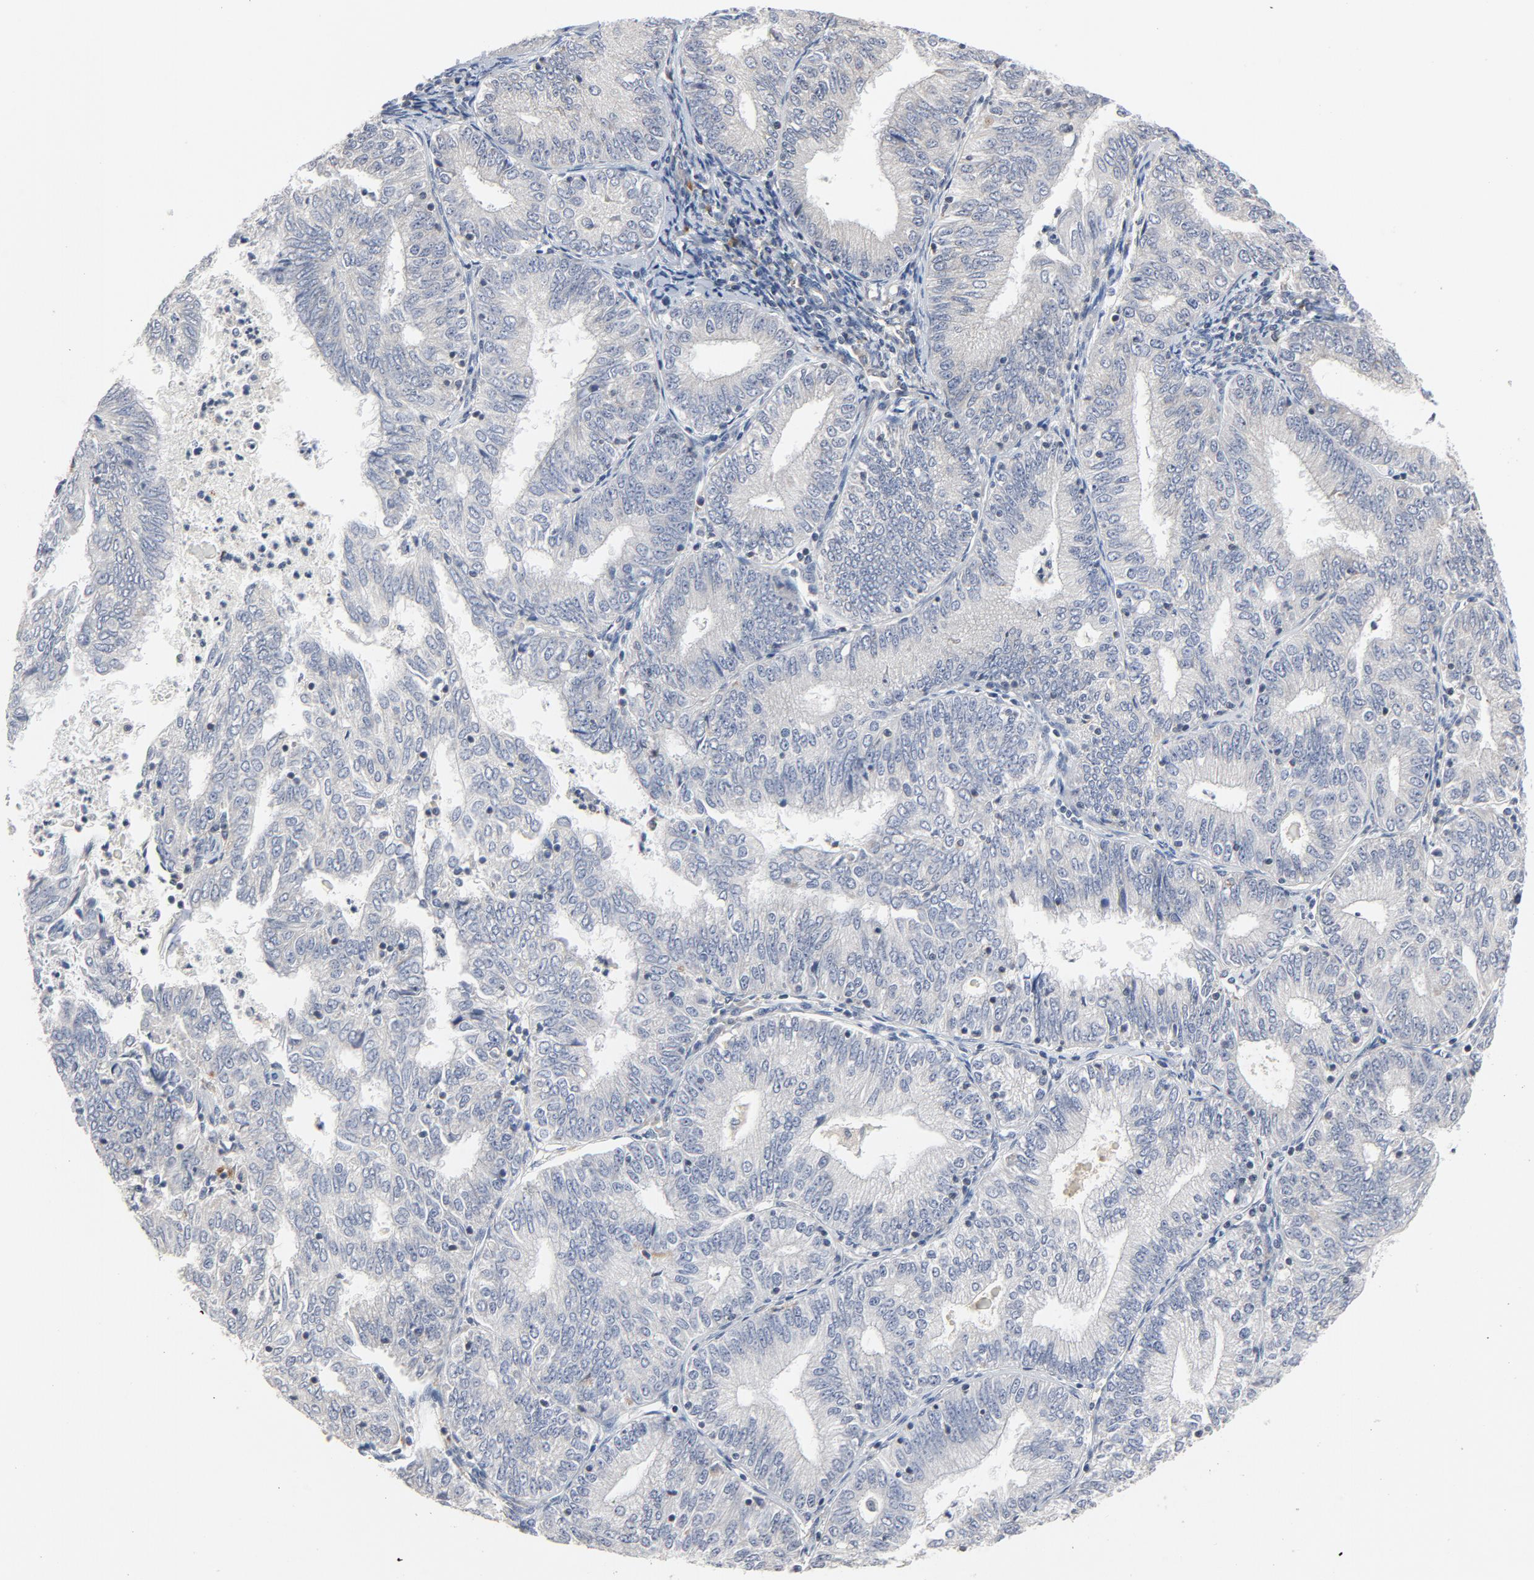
{"staining": {"intensity": "weak", "quantity": "25%-75%", "location": "cytoplasmic/membranous"}, "tissue": "endometrial cancer", "cell_type": "Tumor cells", "image_type": "cancer", "snomed": [{"axis": "morphology", "description": "Adenocarcinoma, NOS"}, {"axis": "topography", "description": "Endometrium"}], "caption": "Protein expression analysis of endometrial cancer (adenocarcinoma) exhibits weak cytoplasmic/membranous expression in approximately 25%-75% of tumor cells.", "gene": "C14orf119", "patient": {"sex": "female", "age": 69}}